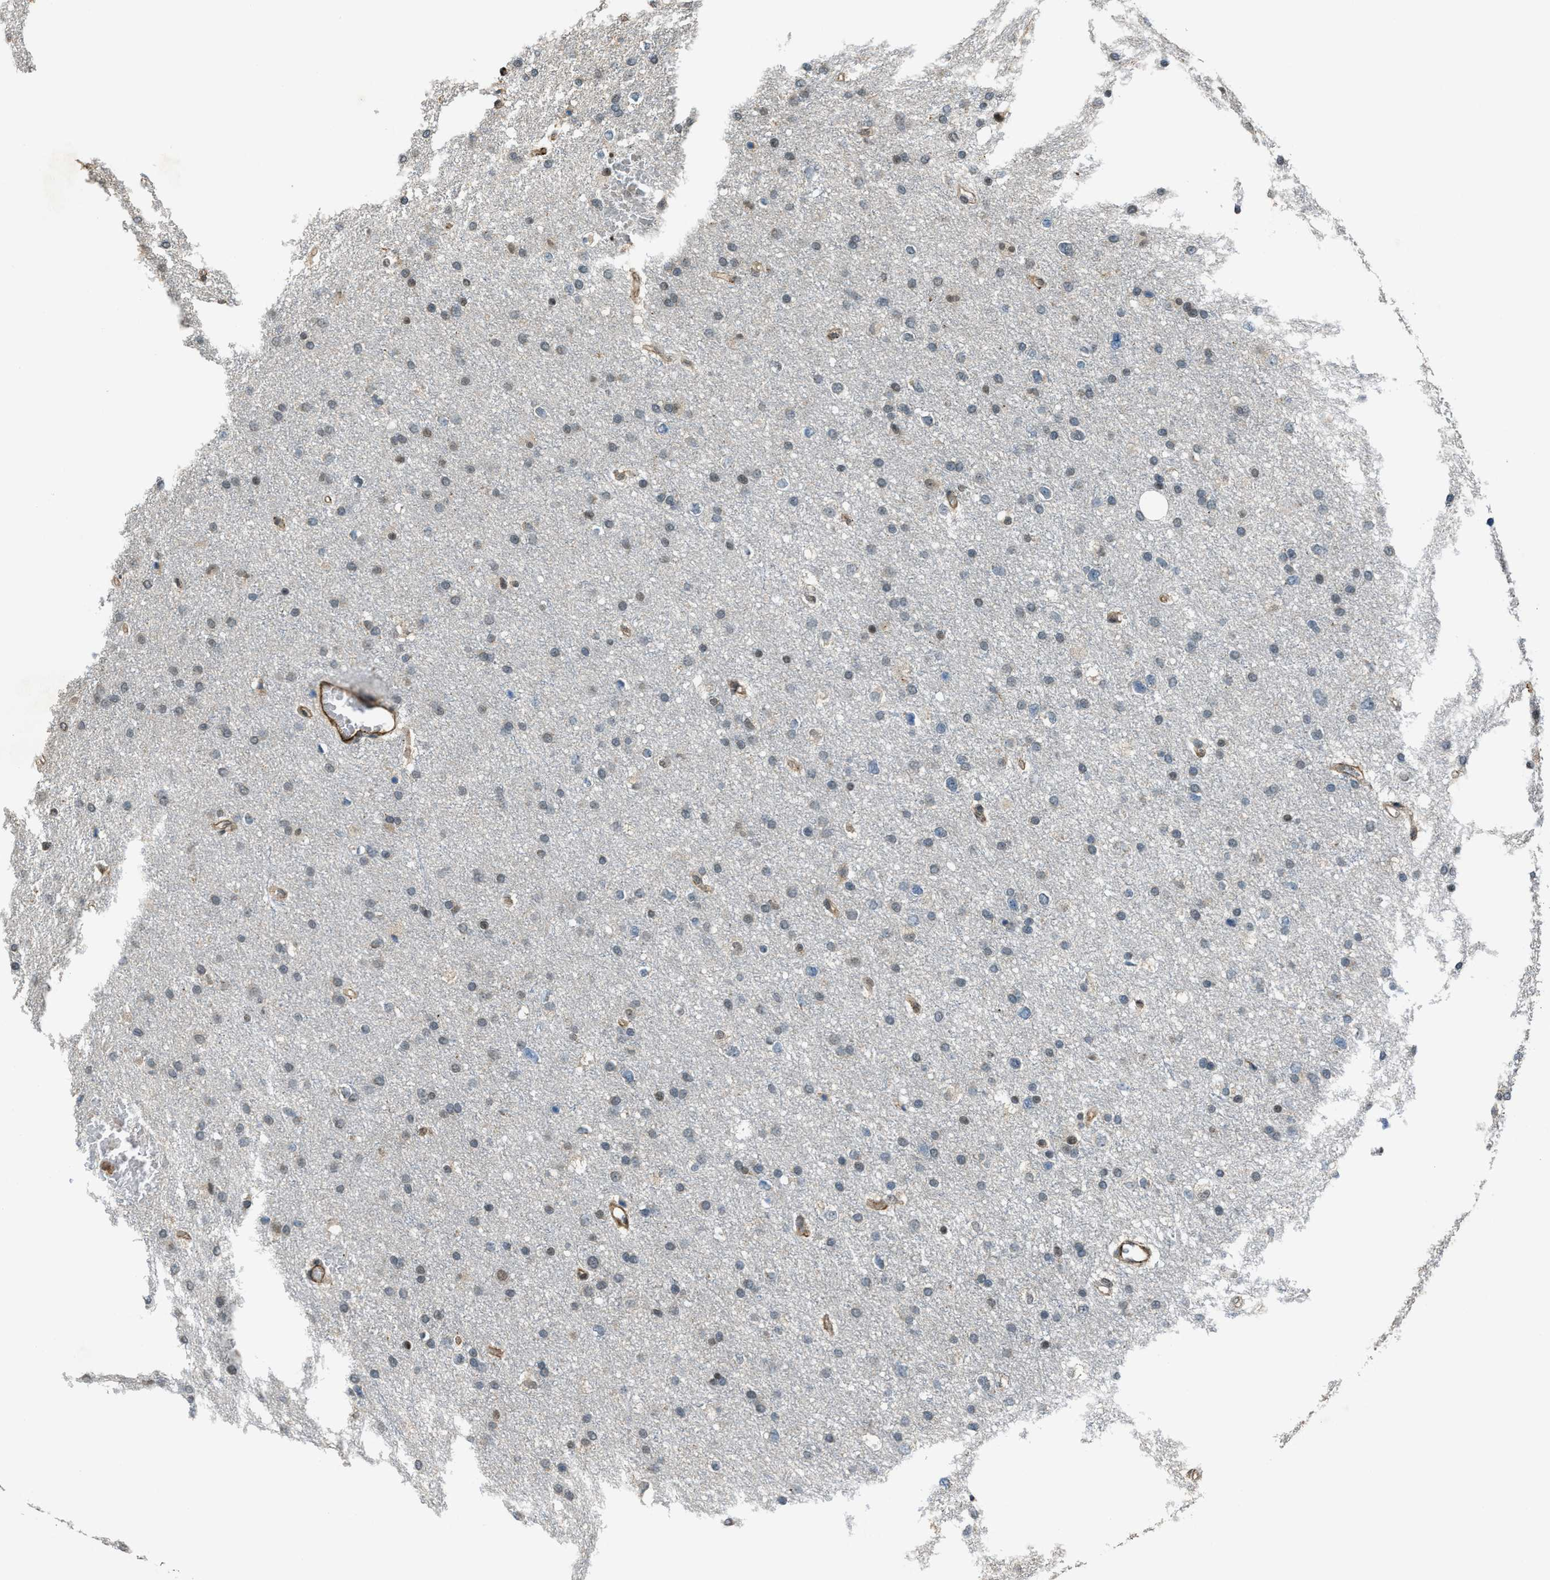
{"staining": {"intensity": "weak", "quantity": "25%-75%", "location": "nuclear"}, "tissue": "glioma", "cell_type": "Tumor cells", "image_type": "cancer", "snomed": [{"axis": "morphology", "description": "Glioma, malignant, Low grade"}, {"axis": "topography", "description": "Brain"}], "caption": "Malignant glioma (low-grade) stained with immunohistochemistry reveals weak nuclear staining in approximately 25%-75% of tumor cells.", "gene": "DPF2", "patient": {"sex": "female", "age": 37}}